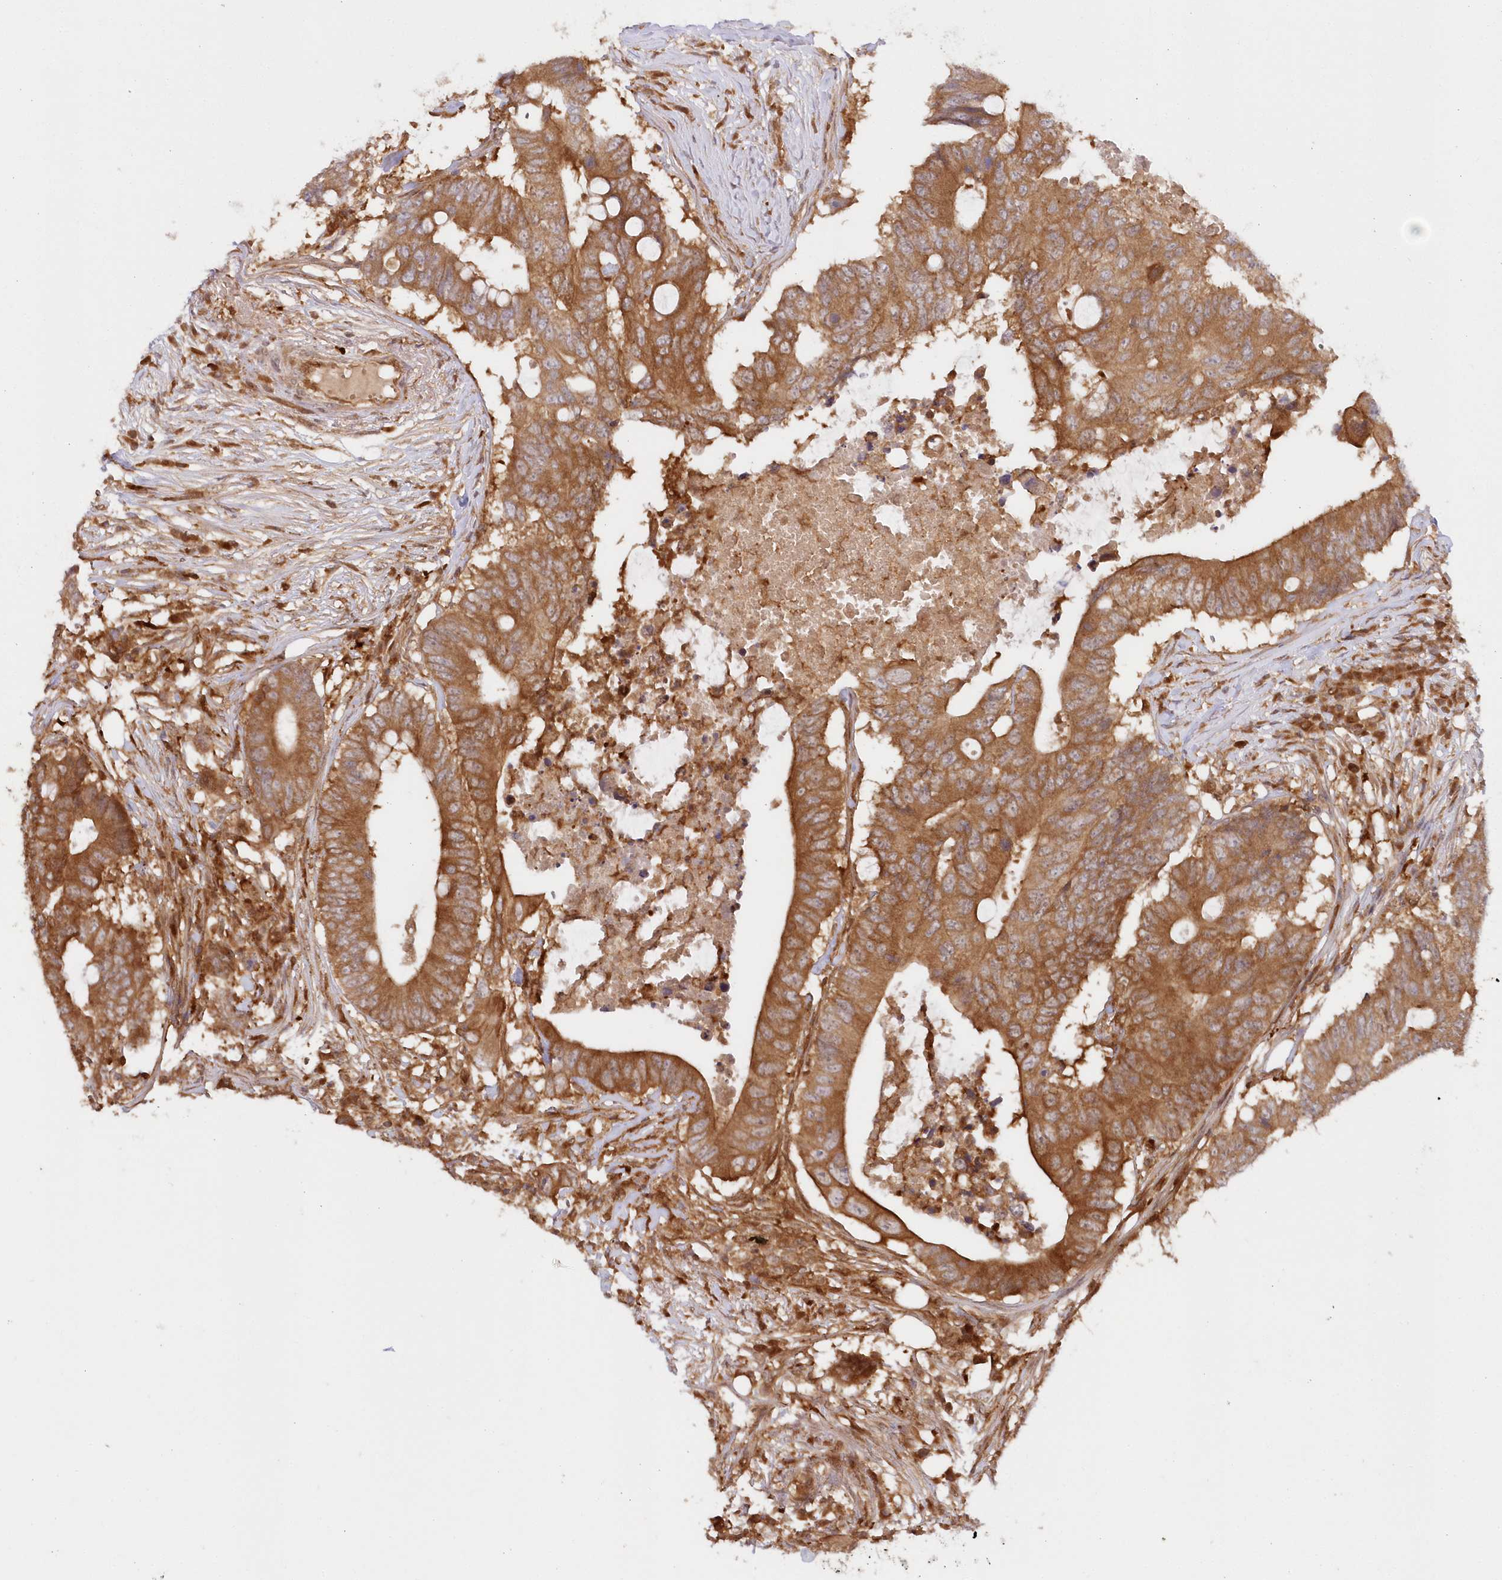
{"staining": {"intensity": "moderate", "quantity": ">75%", "location": "cytoplasmic/membranous"}, "tissue": "colorectal cancer", "cell_type": "Tumor cells", "image_type": "cancer", "snomed": [{"axis": "morphology", "description": "Adenocarcinoma, NOS"}, {"axis": "topography", "description": "Colon"}], "caption": "Colorectal cancer (adenocarcinoma) stained with a brown dye exhibits moderate cytoplasmic/membranous positive positivity in approximately >75% of tumor cells.", "gene": "GBE1", "patient": {"sex": "male", "age": 71}}